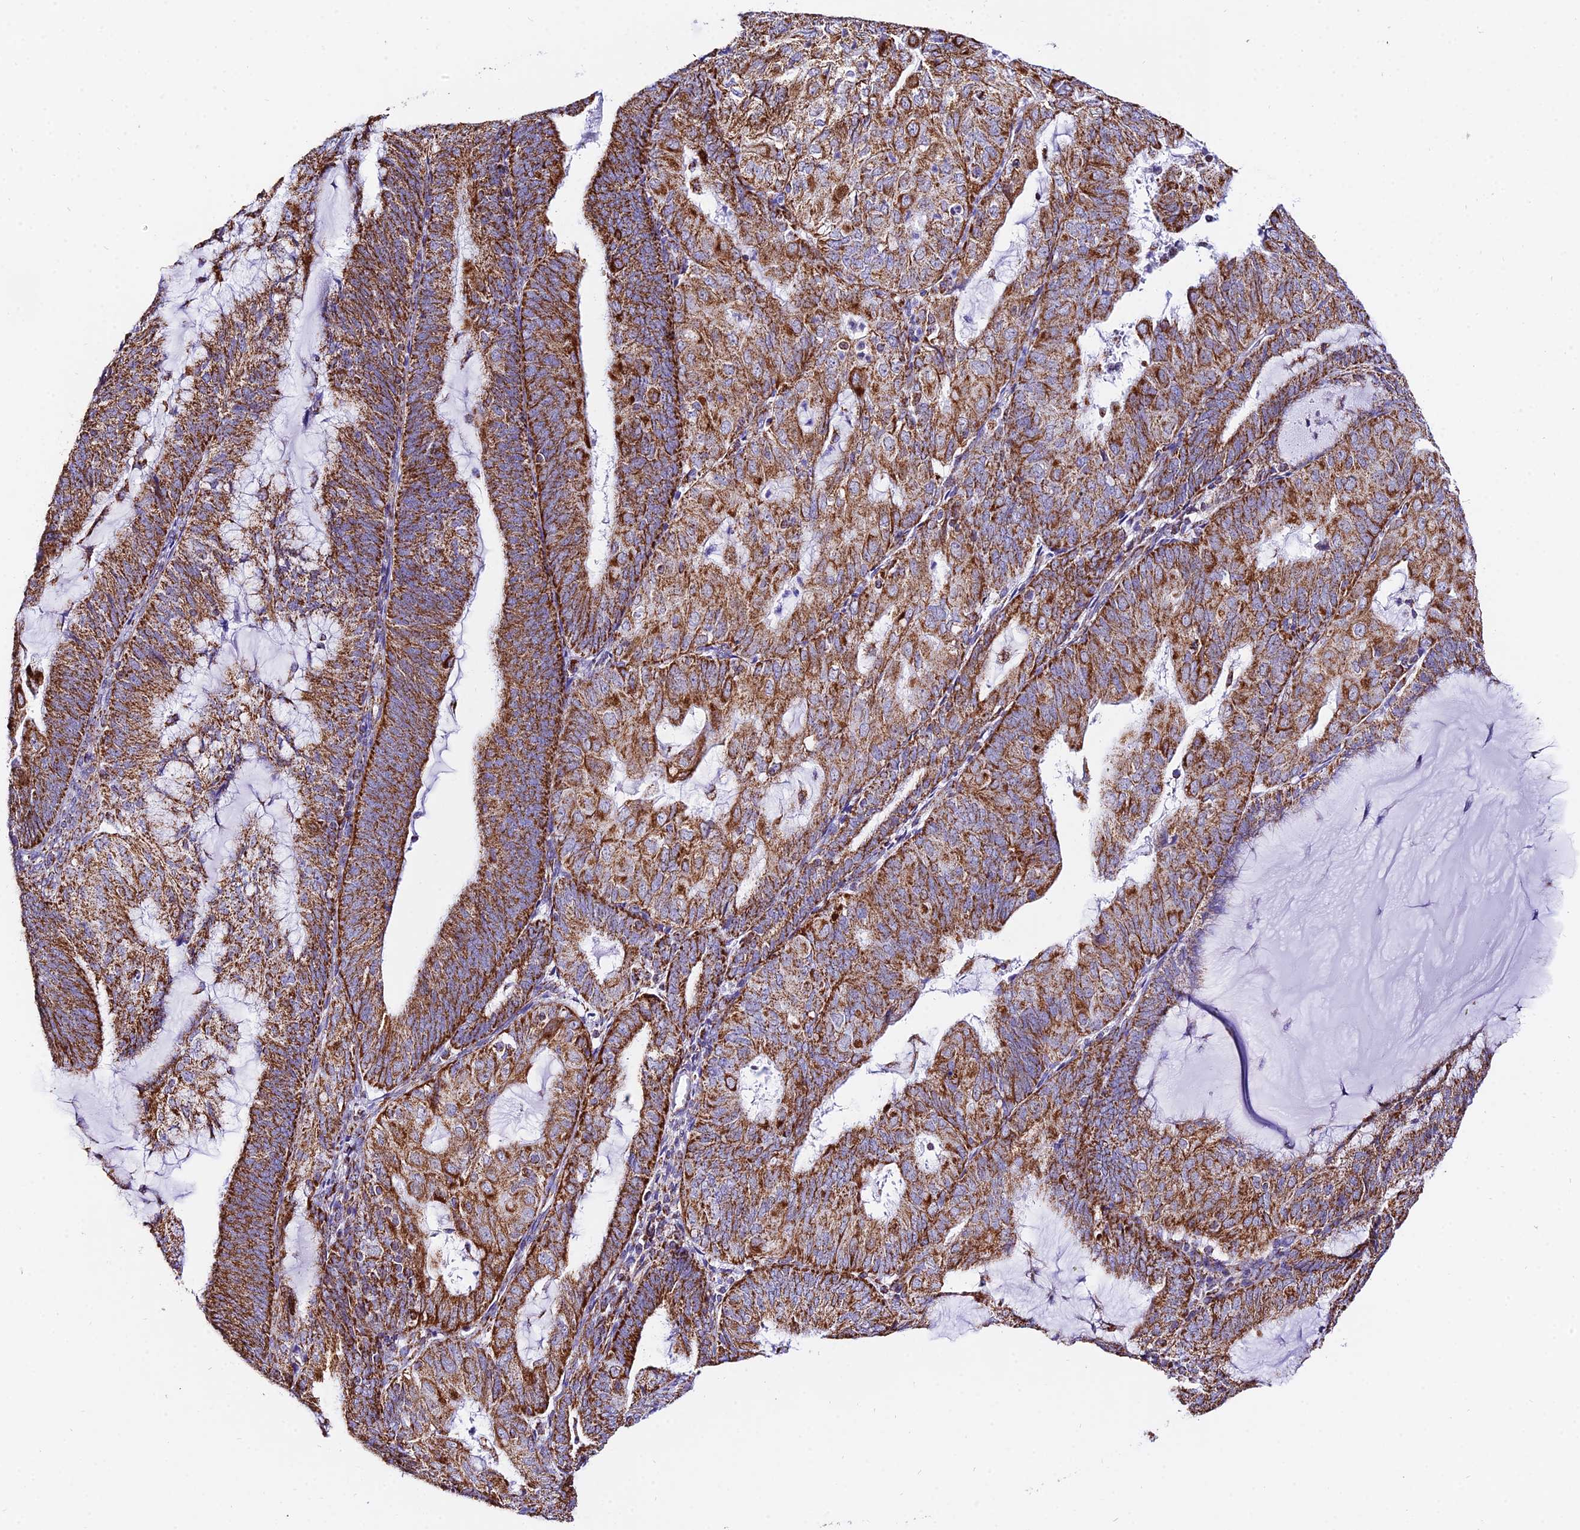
{"staining": {"intensity": "strong", "quantity": ">75%", "location": "cytoplasmic/membranous"}, "tissue": "endometrial cancer", "cell_type": "Tumor cells", "image_type": "cancer", "snomed": [{"axis": "morphology", "description": "Adenocarcinoma, NOS"}, {"axis": "topography", "description": "Endometrium"}], "caption": "A high amount of strong cytoplasmic/membranous staining is identified in approximately >75% of tumor cells in endometrial cancer (adenocarcinoma) tissue.", "gene": "ATP5PD", "patient": {"sex": "female", "age": 81}}